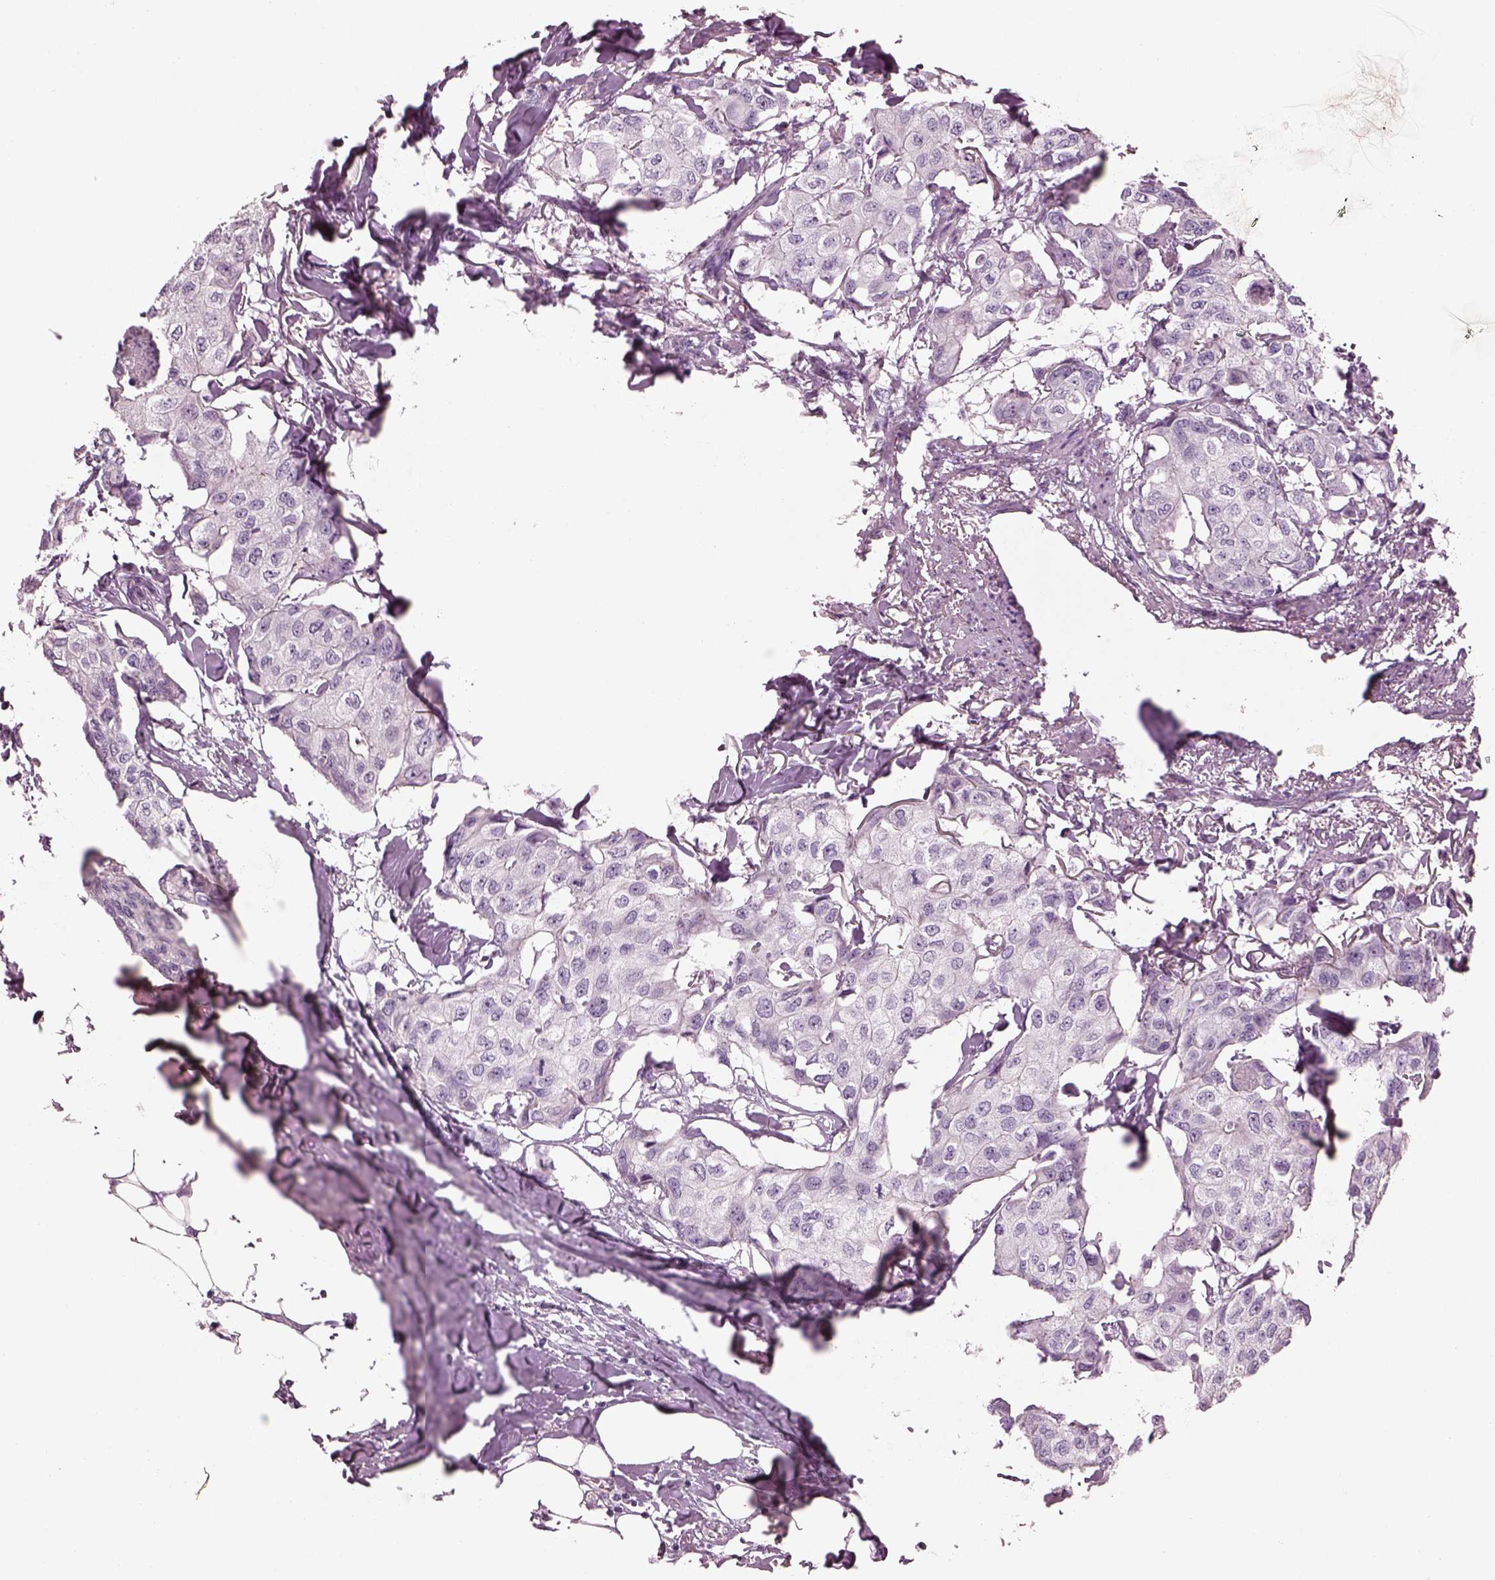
{"staining": {"intensity": "negative", "quantity": "none", "location": "none"}, "tissue": "breast cancer", "cell_type": "Tumor cells", "image_type": "cancer", "snomed": [{"axis": "morphology", "description": "Duct carcinoma"}, {"axis": "topography", "description": "Breast"}], "caption": "Immunohistochemistry (IHC) micrograph of neoplastic tissue: breast invasive ductal carcinoma stained with DAB (3,3'-diaminobenzidine) shows no significant protein positivity in tumor cells. The staining was performed using DAB to visualize the protein expression in brown, while the nuclei were stained in blue with hematoxylin (Magnification: 20x).", "gene": "CACNG4", "patient": {"sex": "female", "age": 80}}